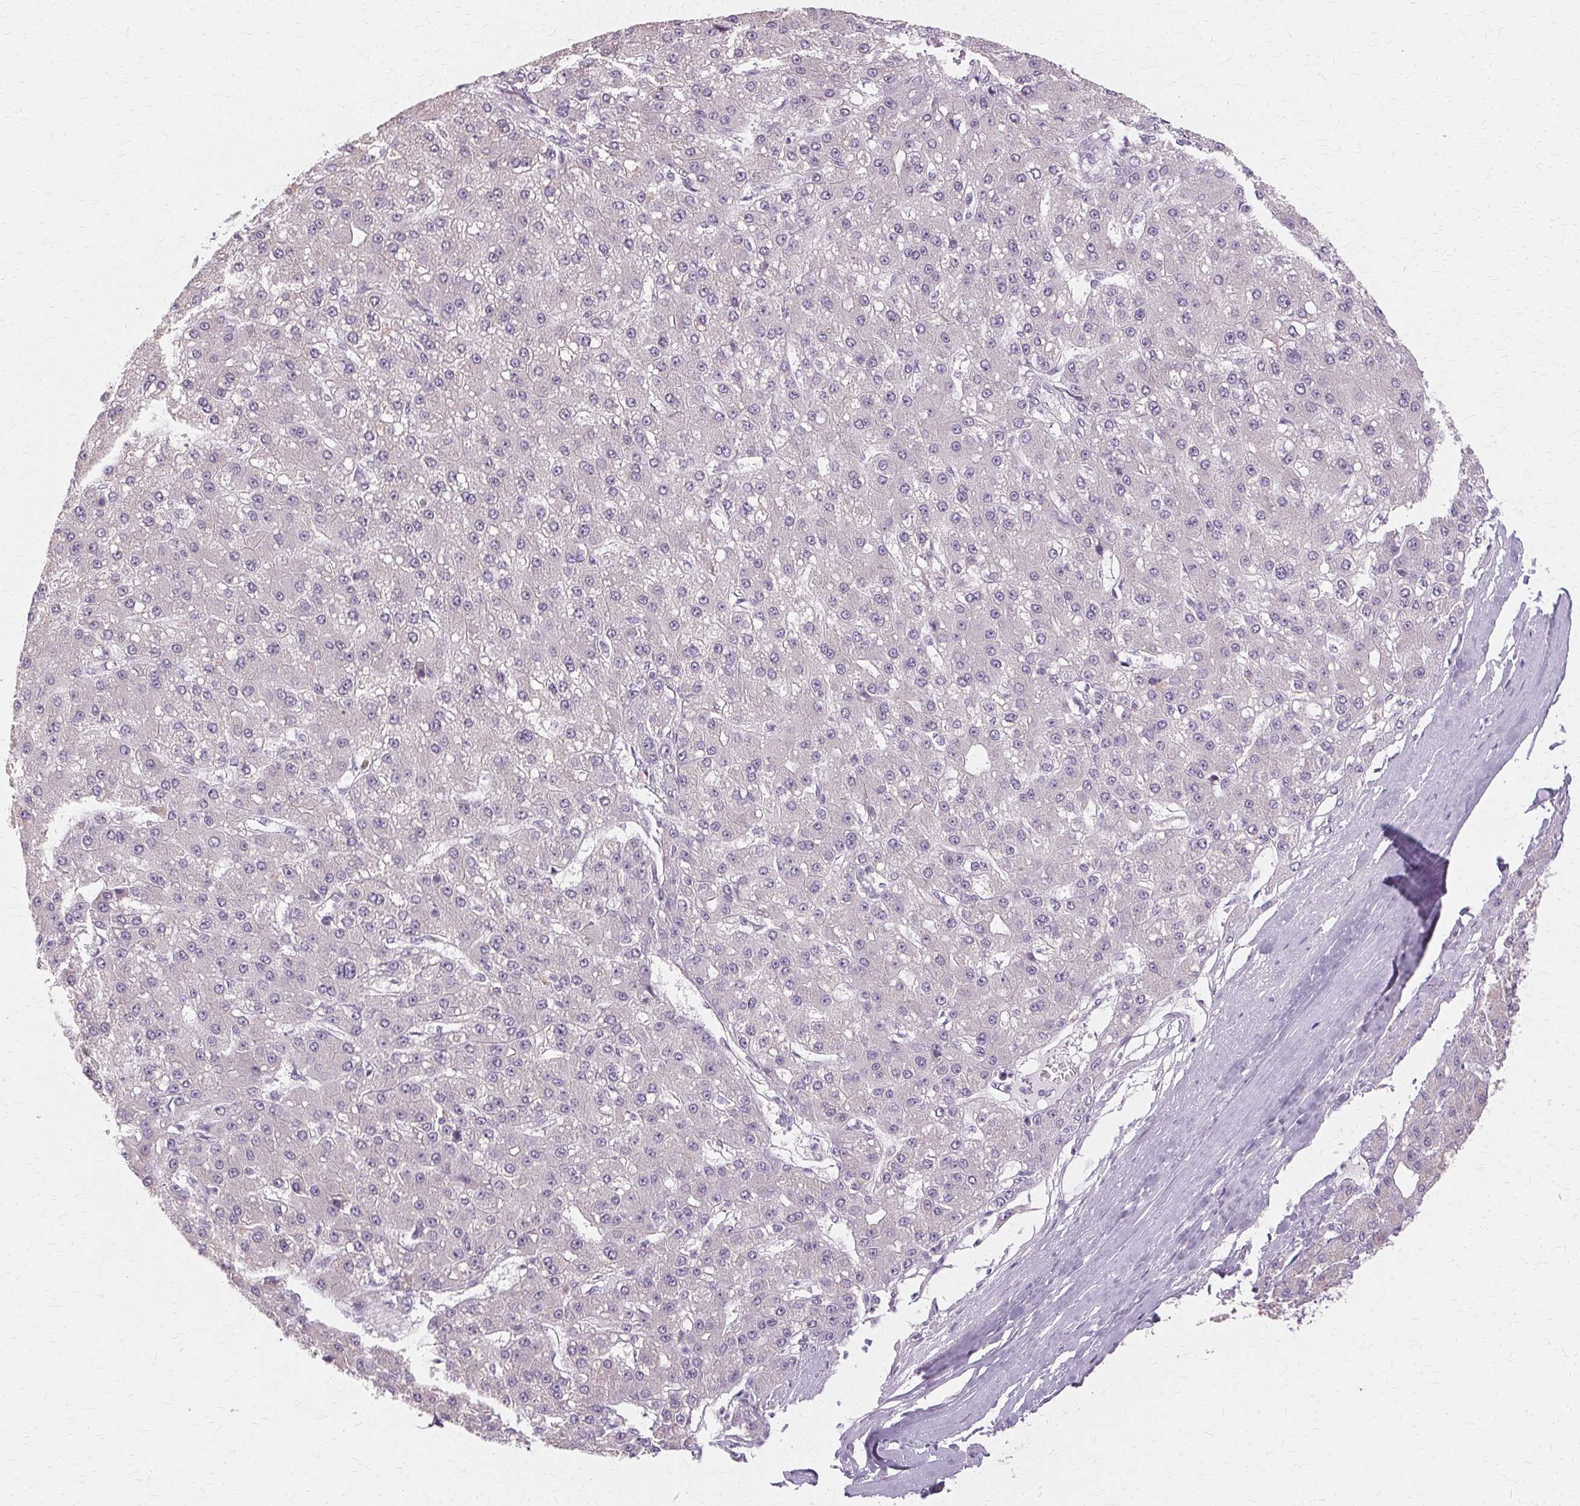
{"staining": {"intensity": "negative", "quantity": "none", "location": "none"}, "tissue": "liver cancer", "cell_type": "Tumor cells", "image_type": "cancer", "snomed": [{"axis": "morphology", "description": "Carcinoma, Hepatocellular, NOS"}, {"axis": "topography", "description": "Liver"}], "caption": "The histopathology image displays no significant positivity in tumor cells of liver hepatocellular carcinoma.", "gene": "FCRL3", "patient": {"sex": "male", "age": 67}}